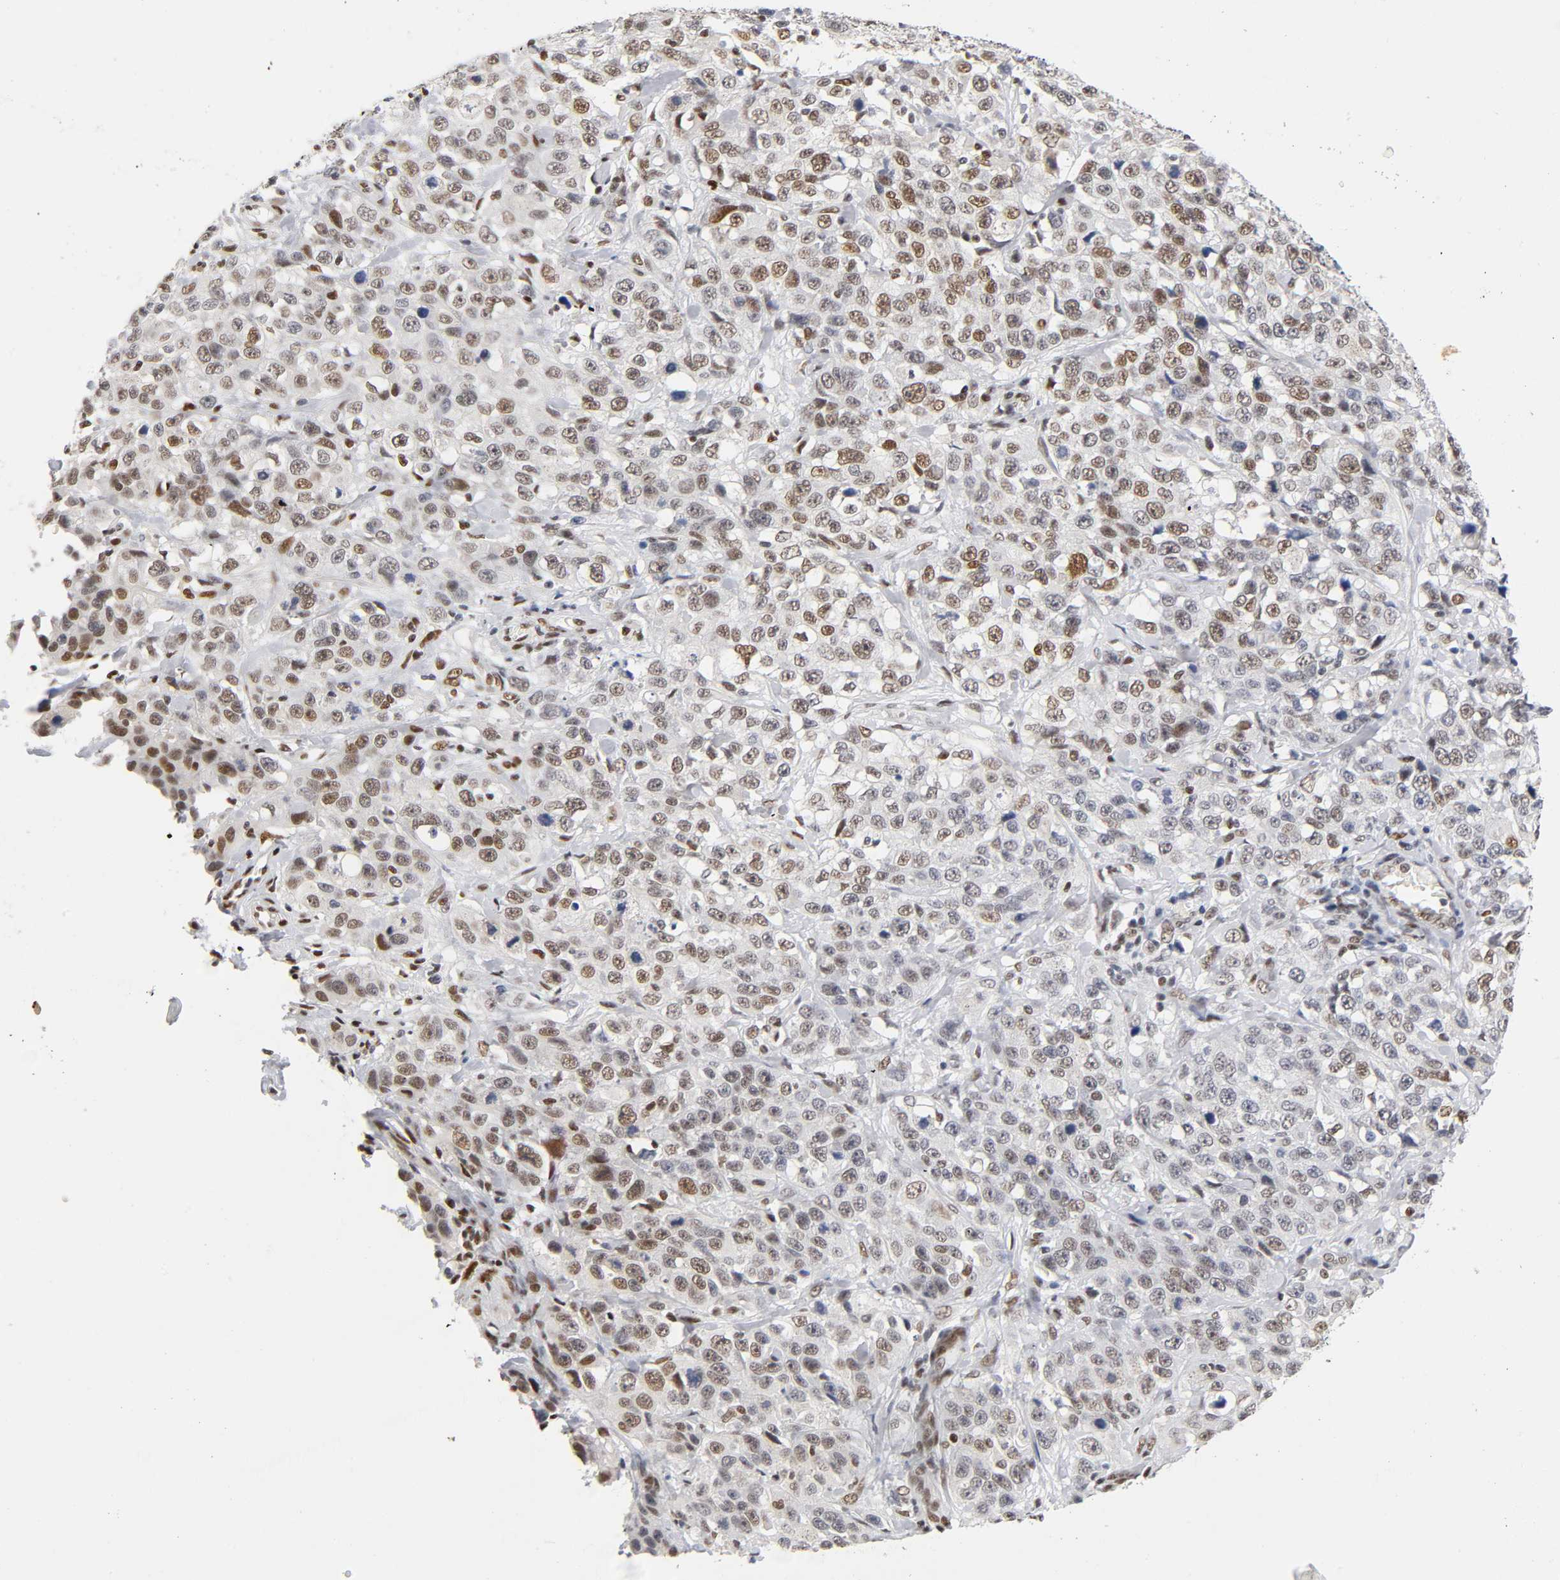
{"staining": {"intensity": "weak", "quantity": "25%-75%", "location": "nuclear"}, "tissue": "stomach cancer", "cell_type": "Tumor cells", "image_type": "cancer", "snomed": [{"axis": "morphology", "description": "Normal tissue, NOS"}, {"axis": "morphology", "description": "Adenocarcinoma, NOS"}, {"axis": "topography", "description": "Stomach"}], "caption": "Human stomach cancer (adenocarcinoma) stained with a protein marker displays weak staining in tumor cells.", "gene": "NR3C1", "patient": {"sex": "male", "age": 48}}